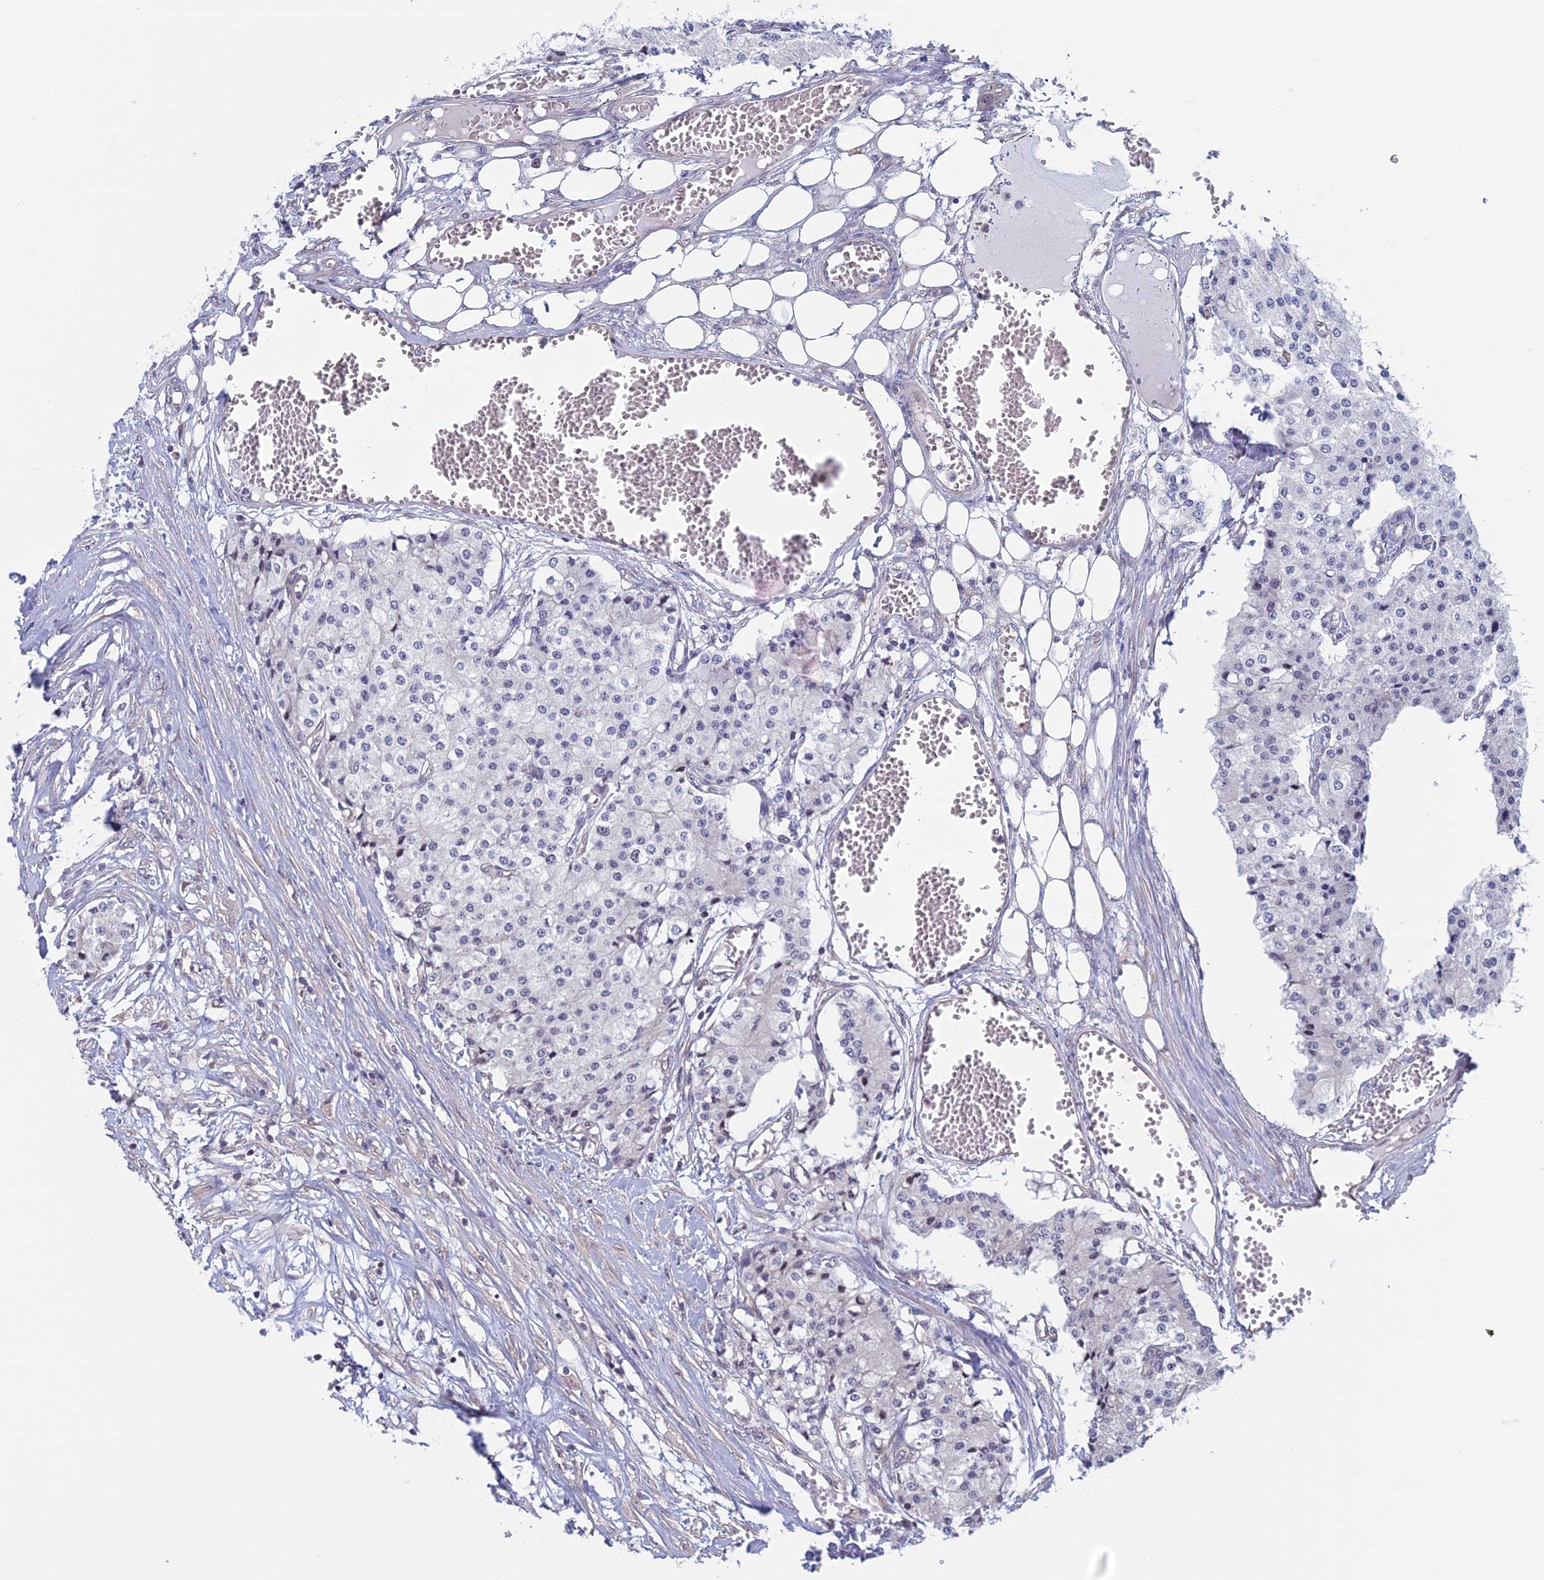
{"staining": {"intensity": "negative", "quantity": "none", "location": "none"}, "tissue": "carcinoid", "cell_type": "Tumor cells", "image_type": "cancer", "snomed": [{"axis": "morphology", "description": "Carcinoid, malignant, NOS"}, {"axis": "topography", "description": "Colon"}], "caption": "Immunohistochemistry micrograph of neoplastic tissue: human malignant carcinoid stained with DAB demonstrates no significant protein positivity in tumor cells.", "gene": "SLC1A6", "patient": {"sex": "female", "age": 52}}